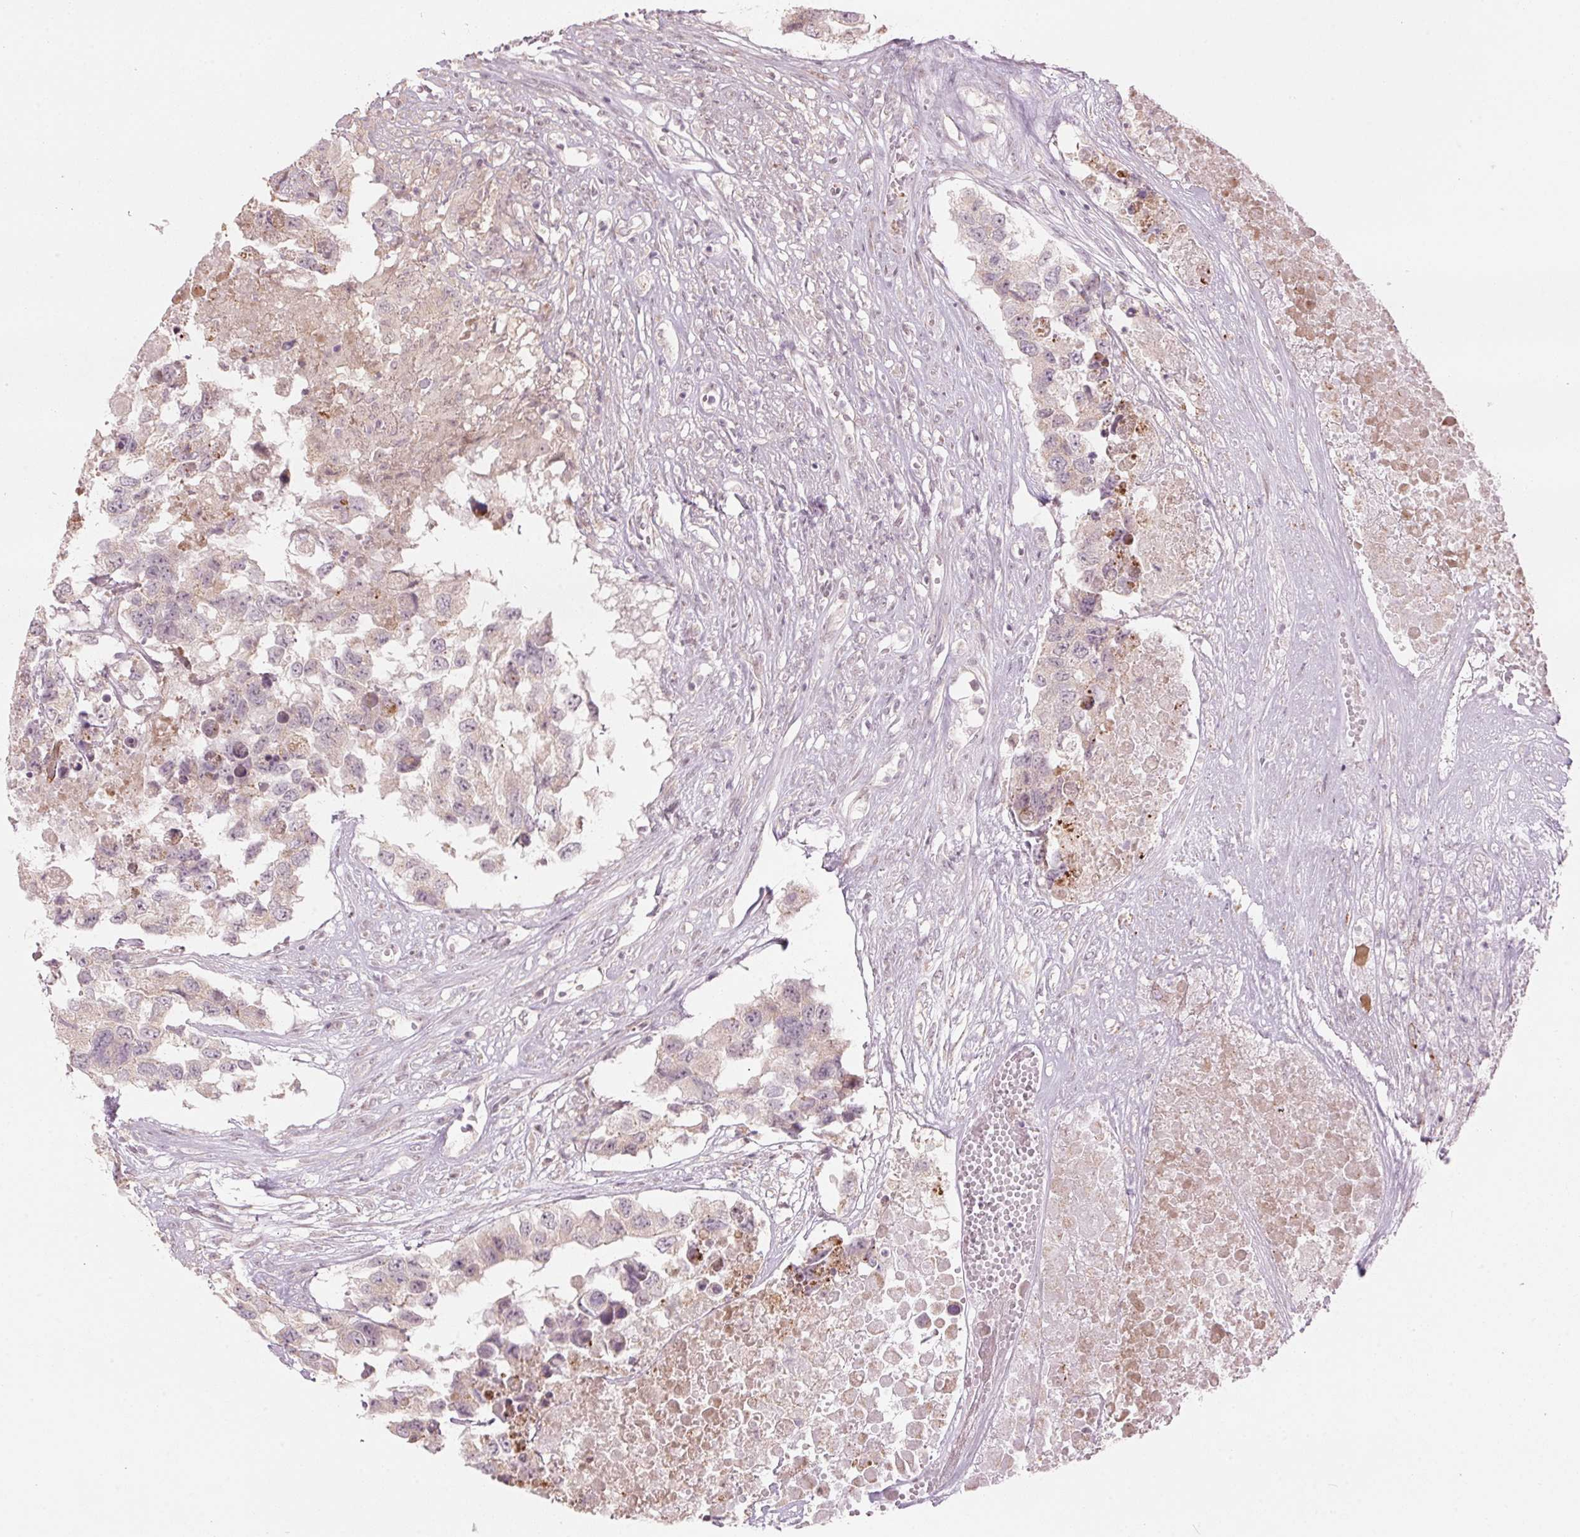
{"staining": {"intensity": "weak", "quantity": ">75%", "location": "cytoplasmic/membranous"}, "tissue": "testis cancer", "cell_type": "Tumor cells", "image_type": "cancer", "snomed": [{"axis": "morphology", "description": "Carcinoma, Embryonal, NOS"}, {"axis": "topography", "description": "Testis"}], "caption": "DAB immunohistochemical staining of human testis cancer (embryonal carcinoma) exhibits weak cytoplasmic/membranous protein expression in approximately >75% of tumor cells. (Stains: DAB (3,3'-diaminobenzidine) in brown, nuclei in blue, Microscopy: brightfield microscopy at high magnification).", "gene": "TMED6", "patient": {"sex": "male", "age": 83}}